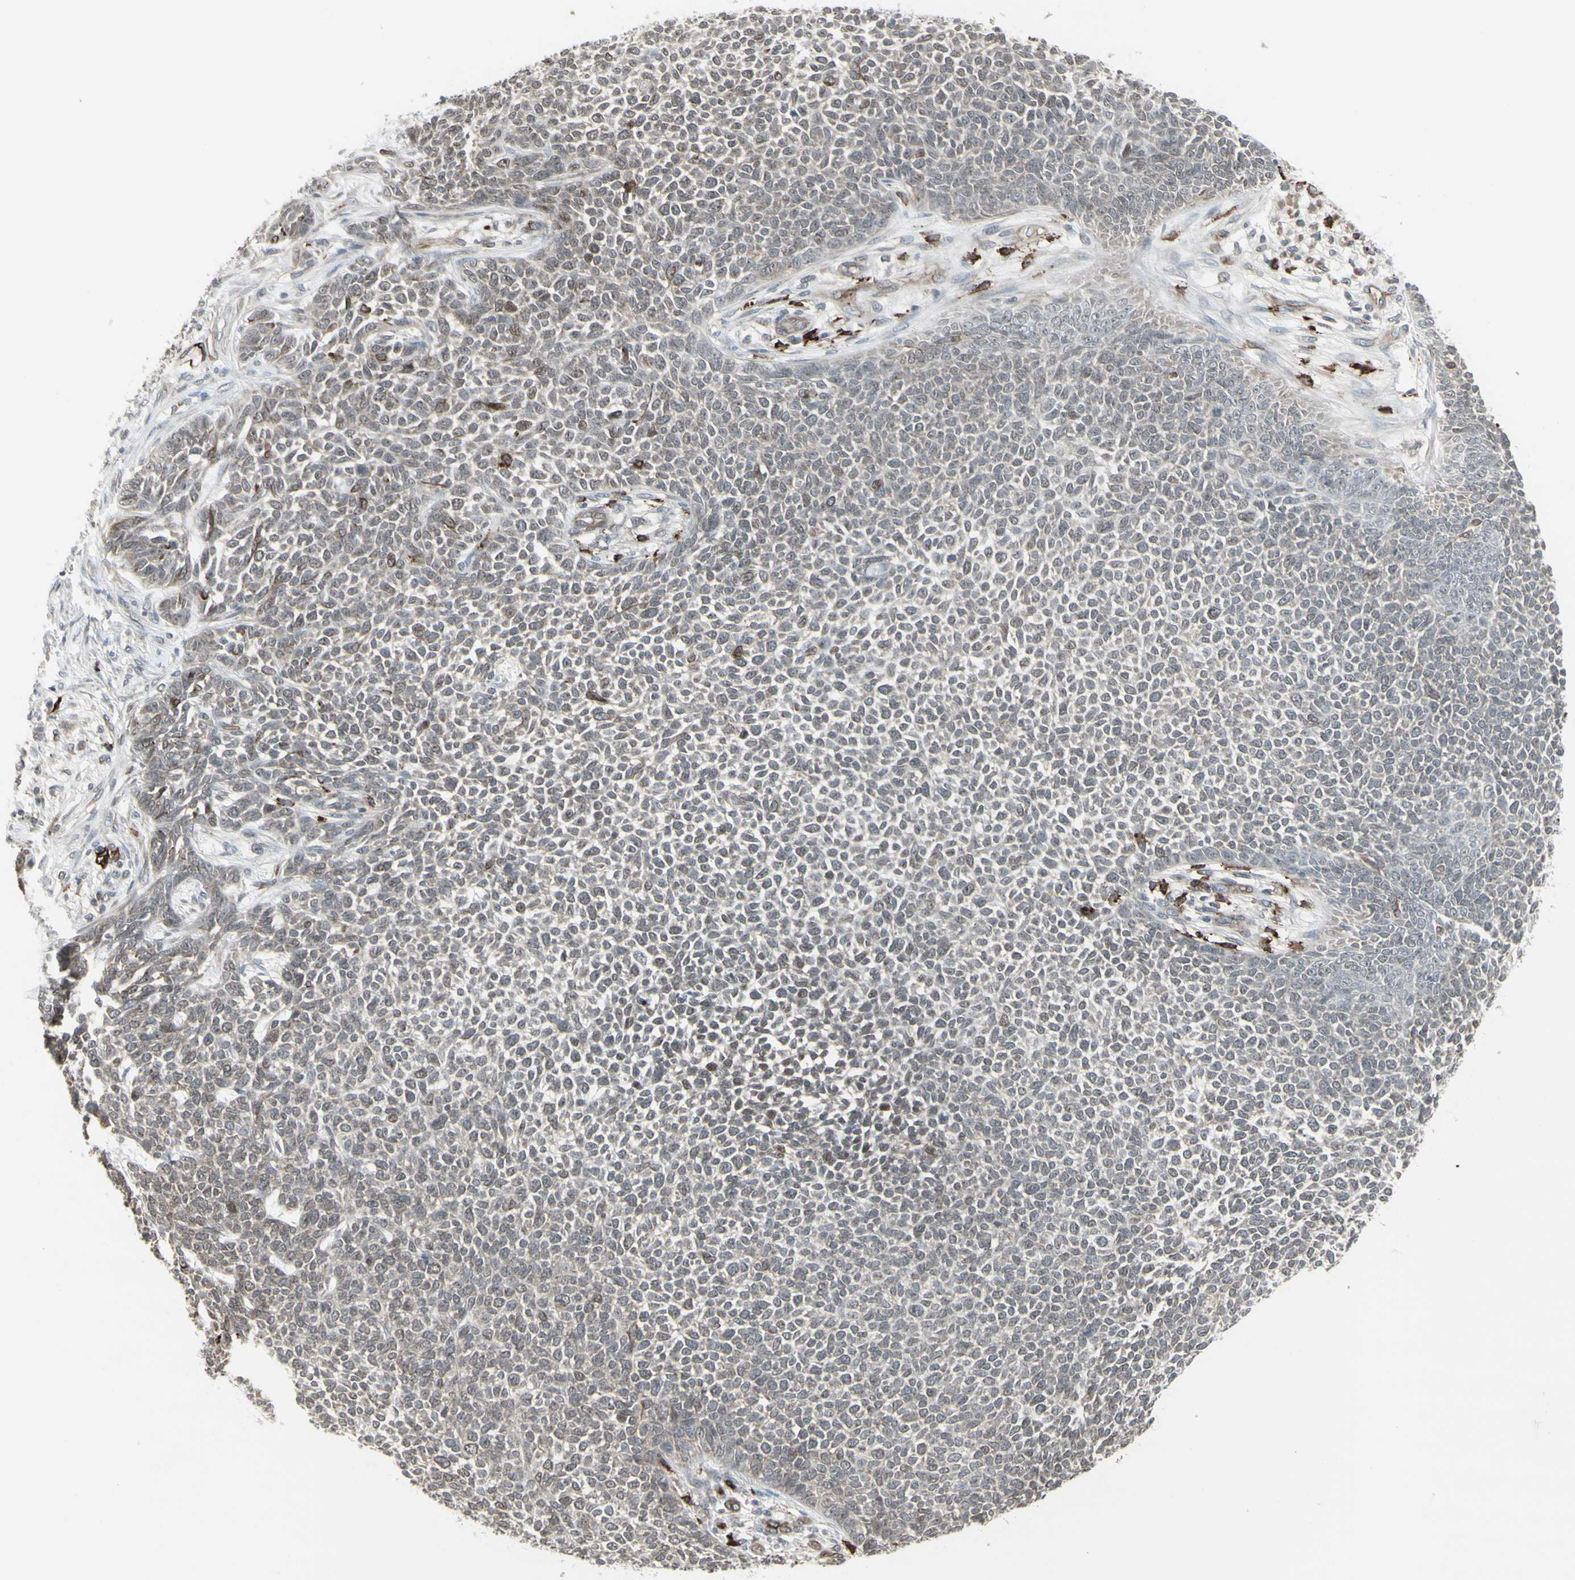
{"staining": {"intensity": "weak", "quantity": "25%-75%", "location": "cytoplasmic/membranous,nuclear"}, "tissue": "skin cancer", "cell_type": "Tumor cells", "image_type": "cancer", "snomed": [{"axis": "morphology", "description": "Basal cell carcinoma"}, {"axis": "topography", "description": "Skin"}], "caption": "The image displays staining of skin cancer (basal cell carcinoma), revealing weak cytoplasmic/membranous and nuclear protein staining (brown color) within tumor cells. (DAB (3,3'-diaminobenzidine) IHC with brightfield microscopy, high magnification).", "gene": "DTX3L", "patient": {"sex": "female", "age": 84}}